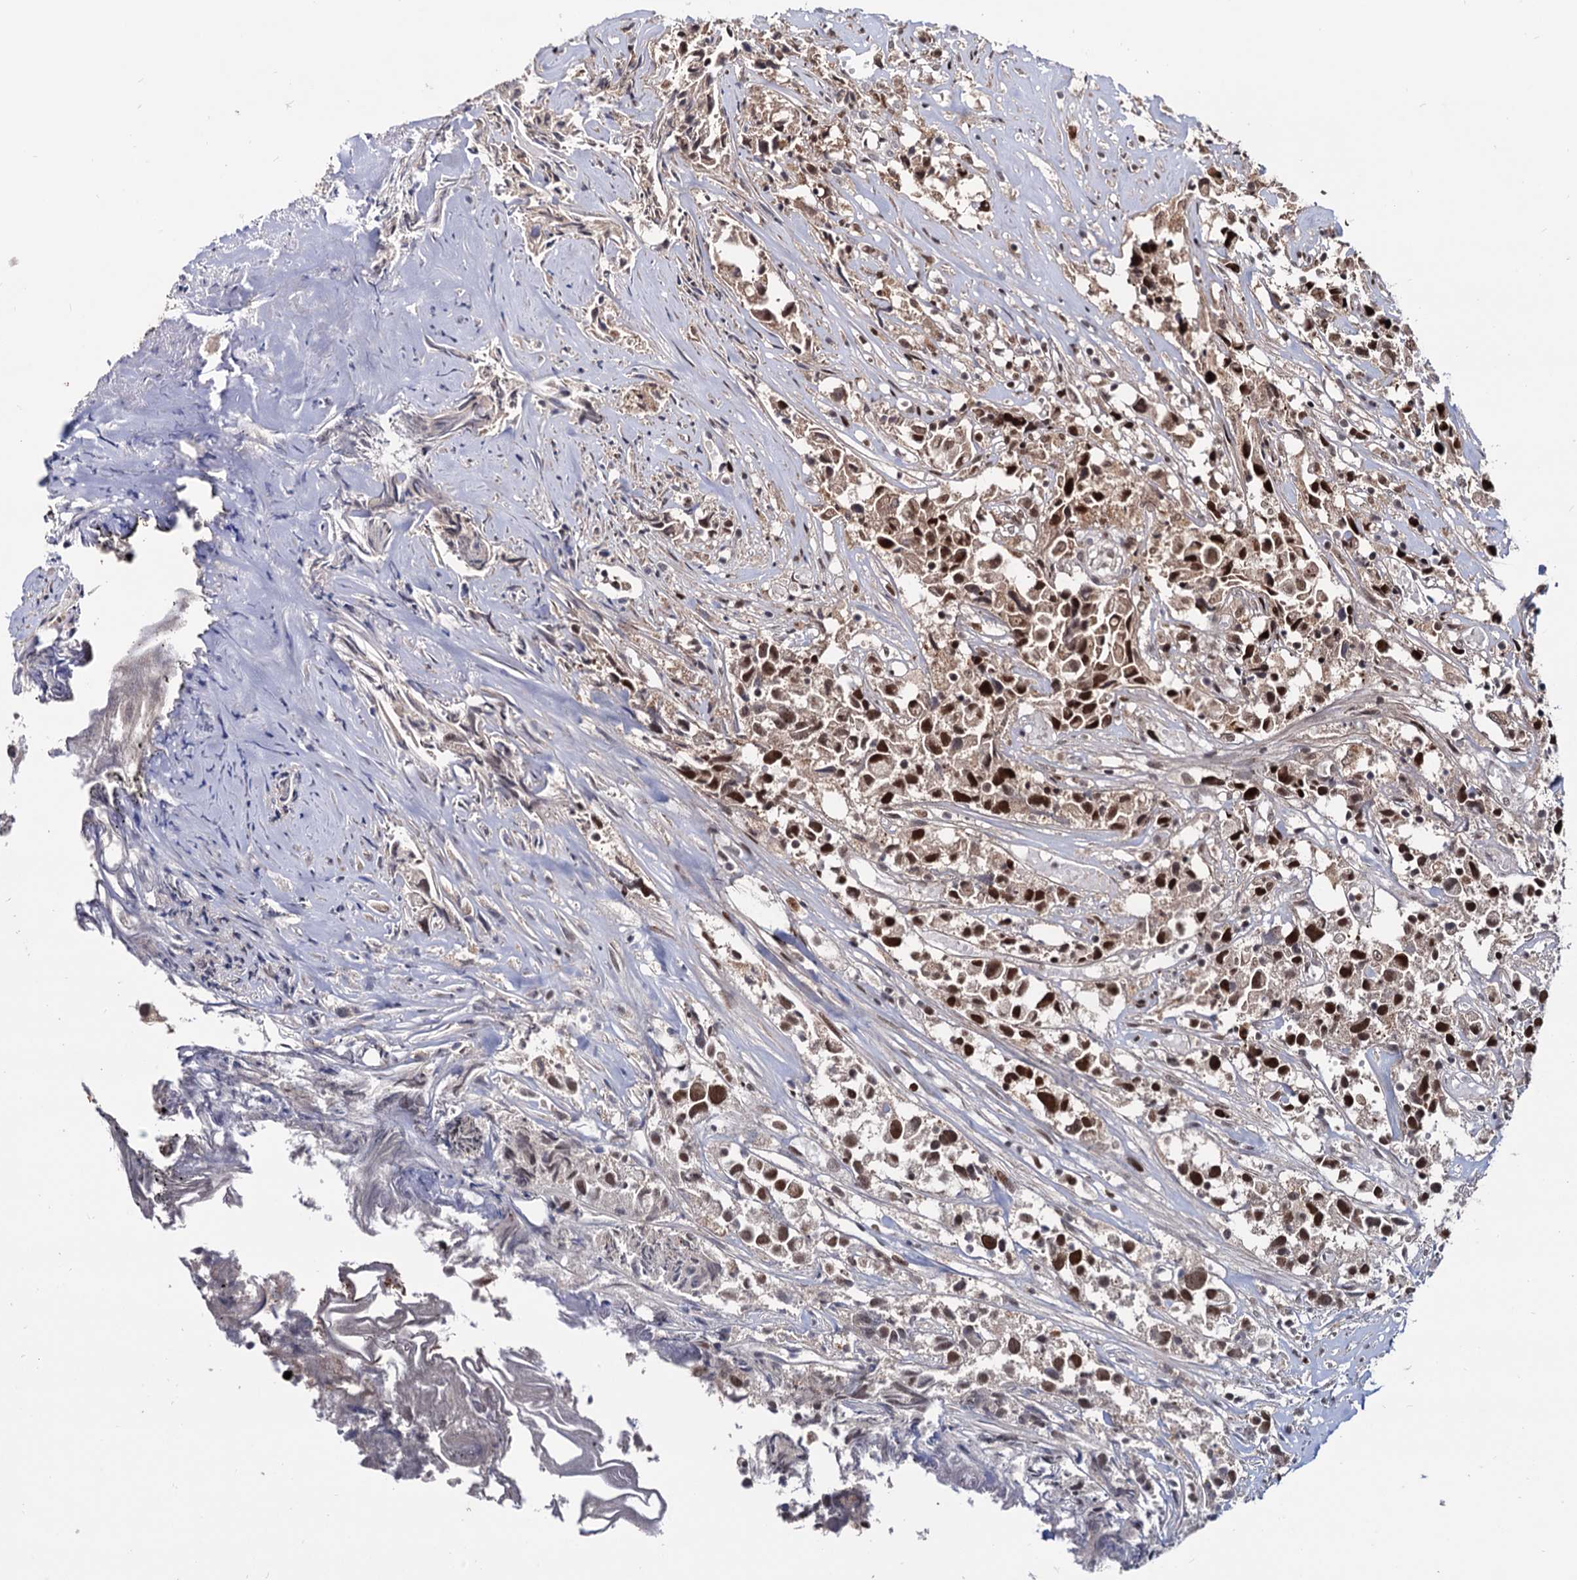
{"staining": {"intensity": "moderate", "quantity": ">75%", "location": "cytoplasmic/membranous,nuclear"}, "tissue": "urothelial cancer", "cell_type": "Tumor cells", "image_type": "cancer", "snomed": [{"axis": "morphology", "description": "Urothelial carcinoma, High grade"}, {"axis": "topography", "description": "Urinary bladder"}], "caption": "Immunohistochemical staining of human urothelial carcinoma (high-grade) exhibits medium levels of moderate cytoplasmic/membranous and nuclear protein positivity in about >75% of tumor cells. Immunohistochemistry stains the protein of interest in brown and the nuclei are stained blue.", "gene": "RNASEH2B", "patient": {"sex": "female", "age": 75}}